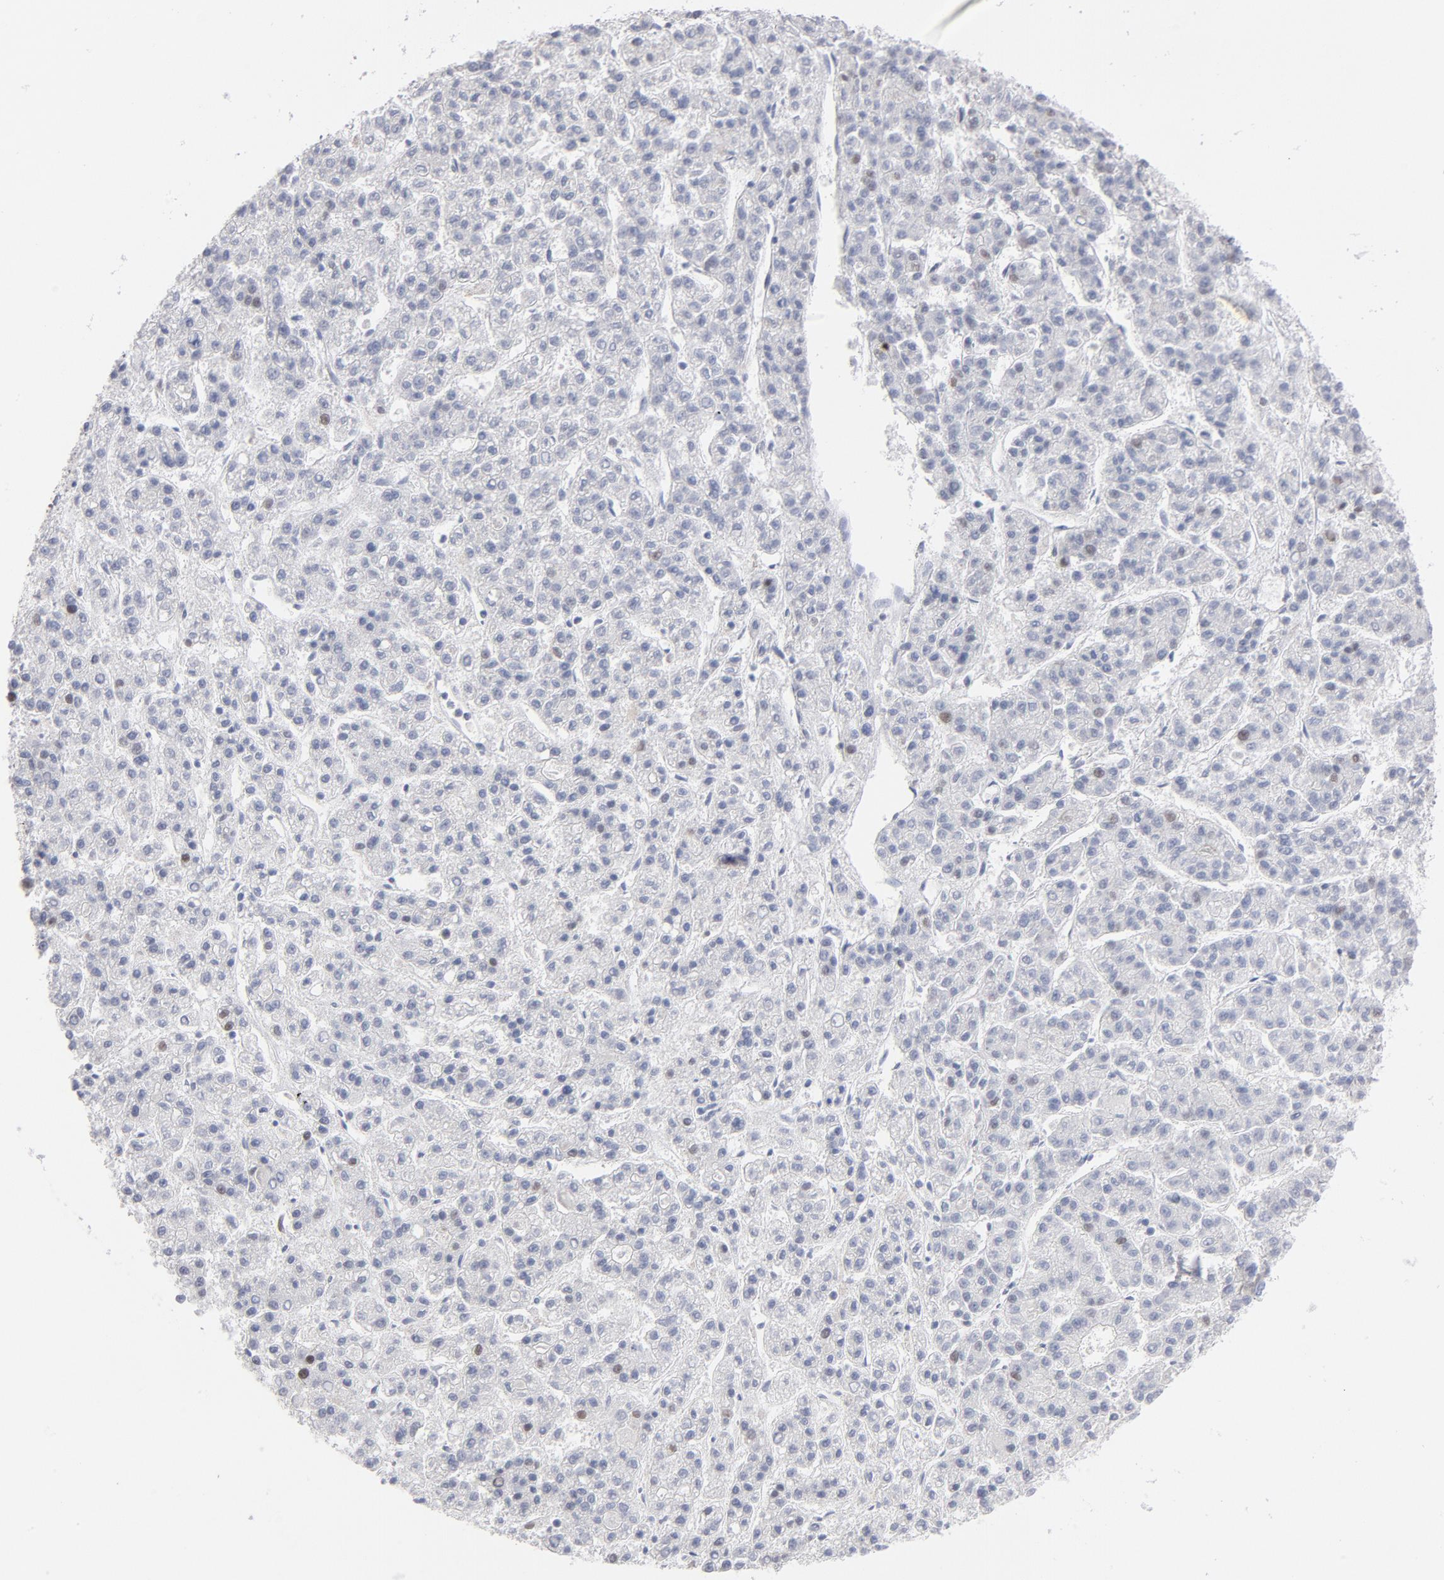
{"staining": {"intensity": "weak", "quantity": "<25%", "location": "nuclear"}, "tissue": "liver cancer", "cell_type": "Tumor cells", "image_type": "cancer", "snomed": [{"axis": "morphology", "description": "Carcinoma, Hepatocellular, NOS"}, {"axis": "topography", "description": "Liver"}], "caption": "High power microscopy histopathology image of an IHC histopathology image of hepatocellular carcinoma (liver), revealing no significant staining in tumor cells.", "gene": "MCM7", "patient": {"sex": "male", "age": 70}}